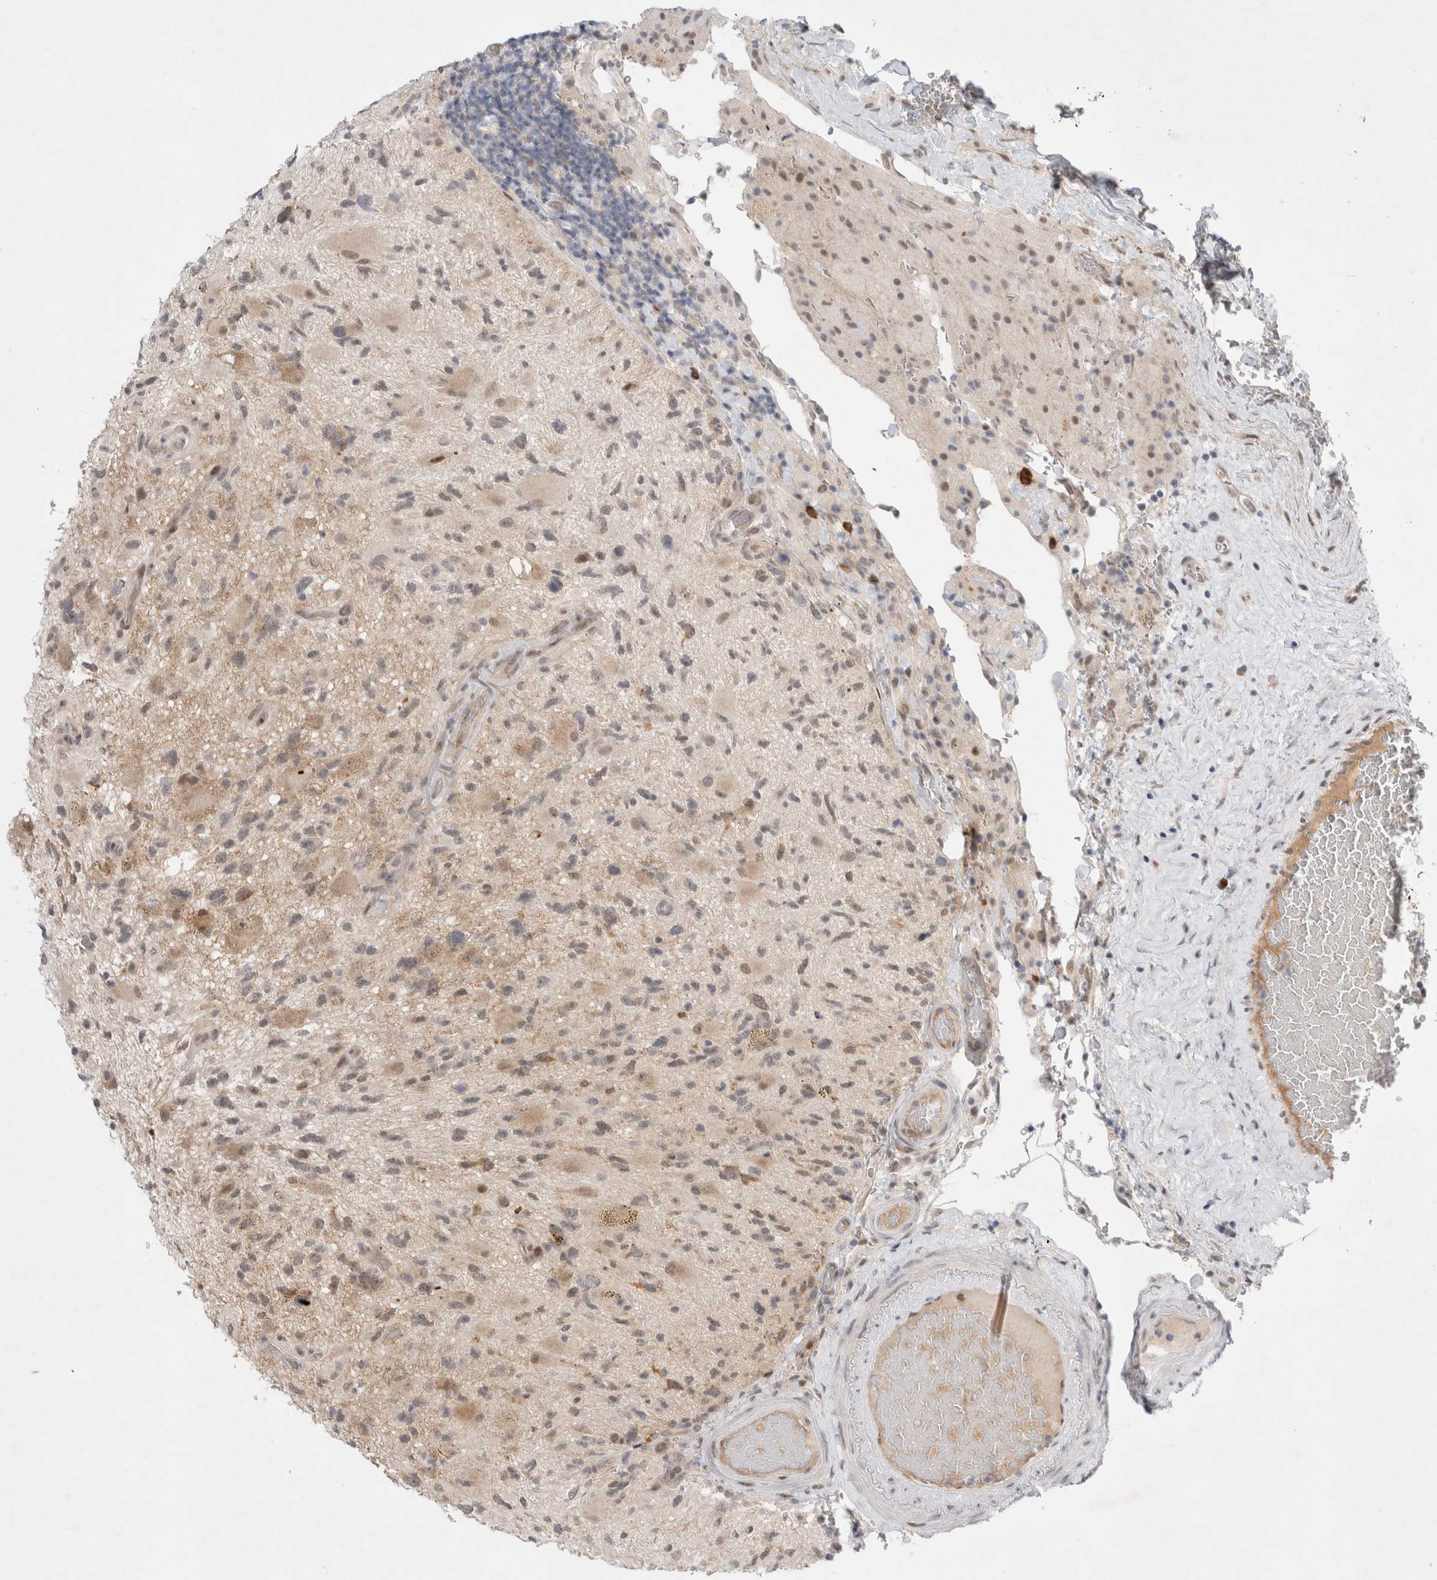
{"staining": {"intensity": "weak", "quantity": "25%-75%", "location": "cytoplasmic/membranous"}, "tissue": "glioma", "cell_type": "Tumor cells", "image_type": "cancer", "snomed": [{"axis": "morphology", "description": "Glioma, malignant, High grade"}, {"axis": "topography", "description": "Brain"}], "caption": "Brown immunohistochemical staining in high-grade glioma (malignant) demonstrates weak cytoplasmic/membranous expression in about 25%-75% of tumor cells.", "gene": "WIPF2", "patient": {"sex": "male", "age": 33}}